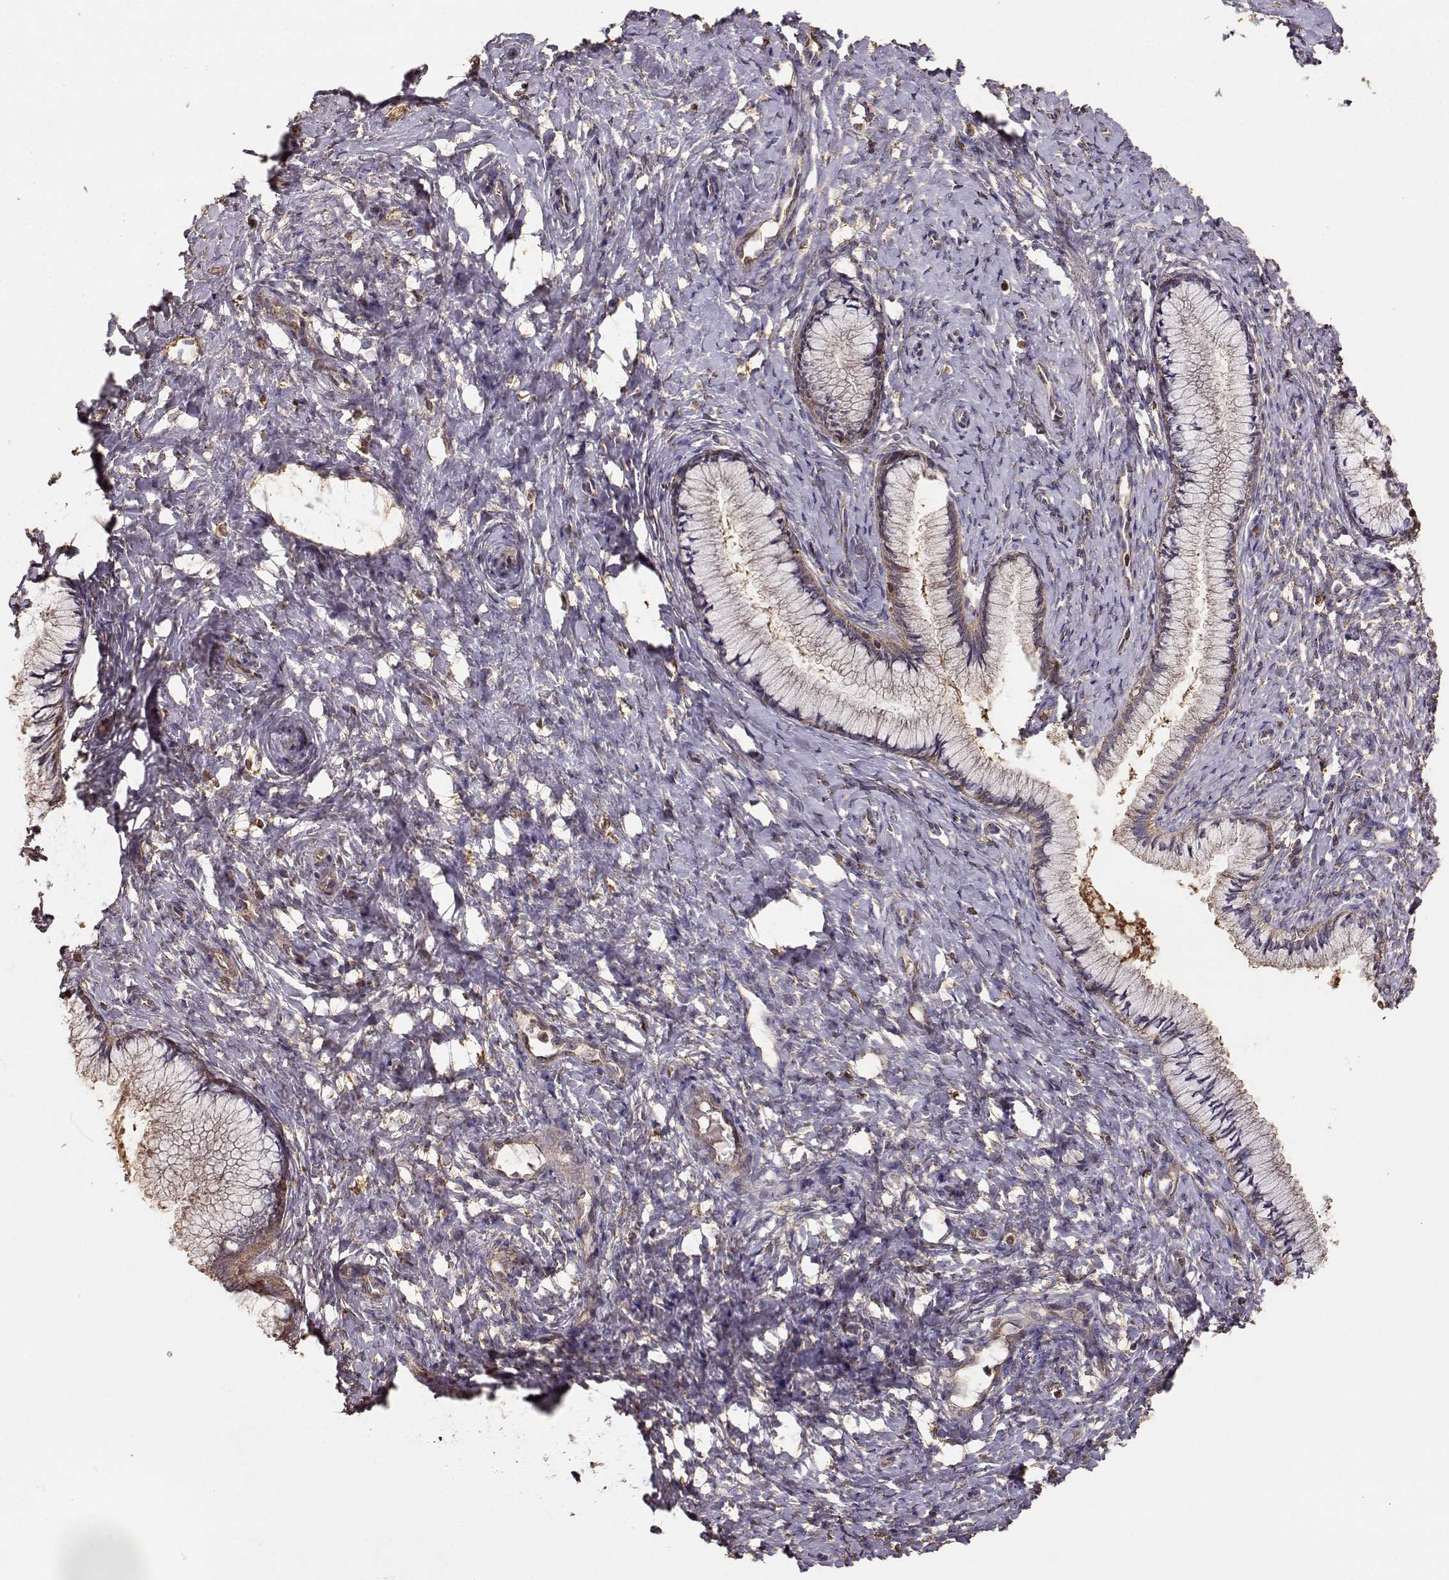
{"staining": {"intensity": "weak", "quantity": ">75%", "location": "cytoplasmic/membranous"}, "tissue": "cervix", "cell_type": "Glandular cells", "image_type": "normal", "snomed": [{"axis": "morphology", "description": "Normal tissue, NOS"}, {"axis": "topography", "description": "Cervix"}], "caption": "The photomicrograph reveals a brown stain indicating the presence of a protein in the cytoplasmic/membranous of glandular cells in cervix. (DAB (3,3'-diaminobenzidine) IHC with brightfield microscopy, high magnification).", "gene": "TARS3", "patient": {"sex": "female", "age": 37}}